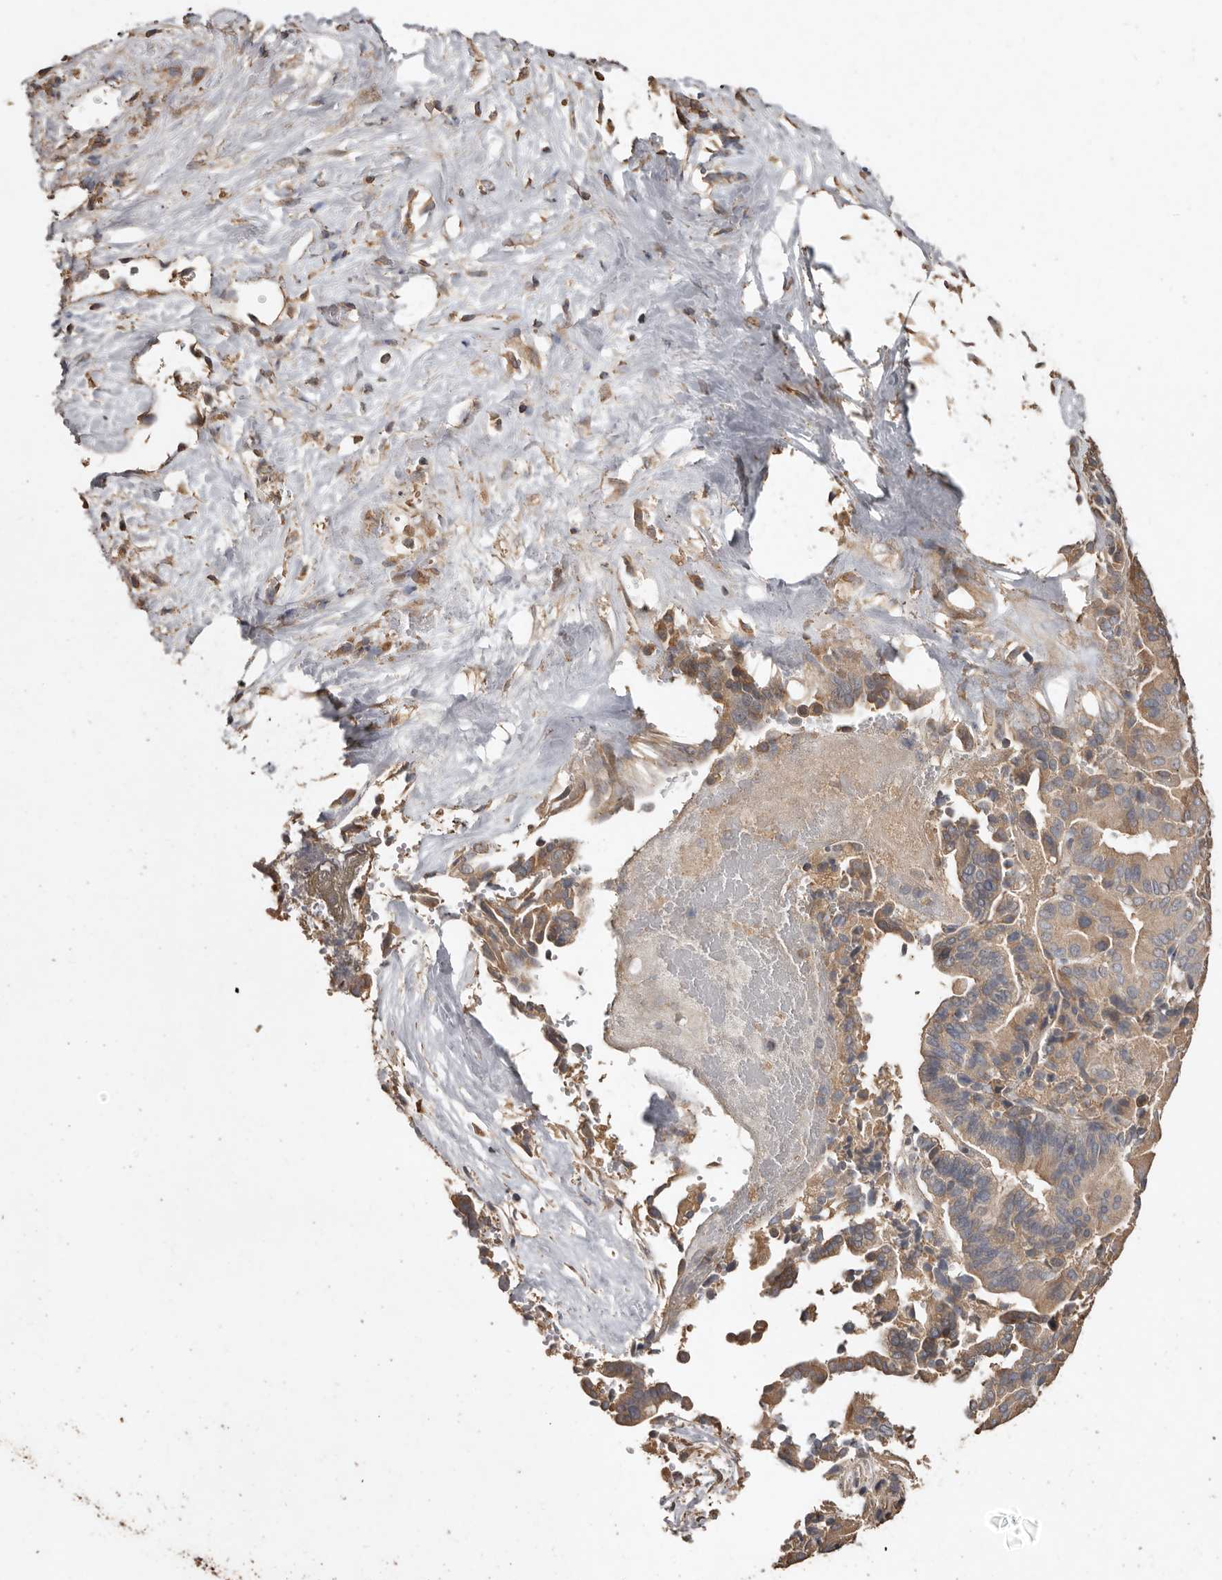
{"staining": {"intensity": "weak", "quantity": ">75%", "location": "cytoplasmic/membranous"}, "tissue": "liver cancer", "cell_type": "Tumor cells", "image_type": "cancer", "snomed": [{"axis": "morphology", "description": "Cholangiocarcinoma"}, {"axis": "topography", "description": "Liver"}], "caption": "Human liver cancer (cholangiocarcinoma) stained with a protein marker demonstrates weak staining in tumor cells.", "gene": "FLCN", "patient": {"sex": "female", "age": 75}}